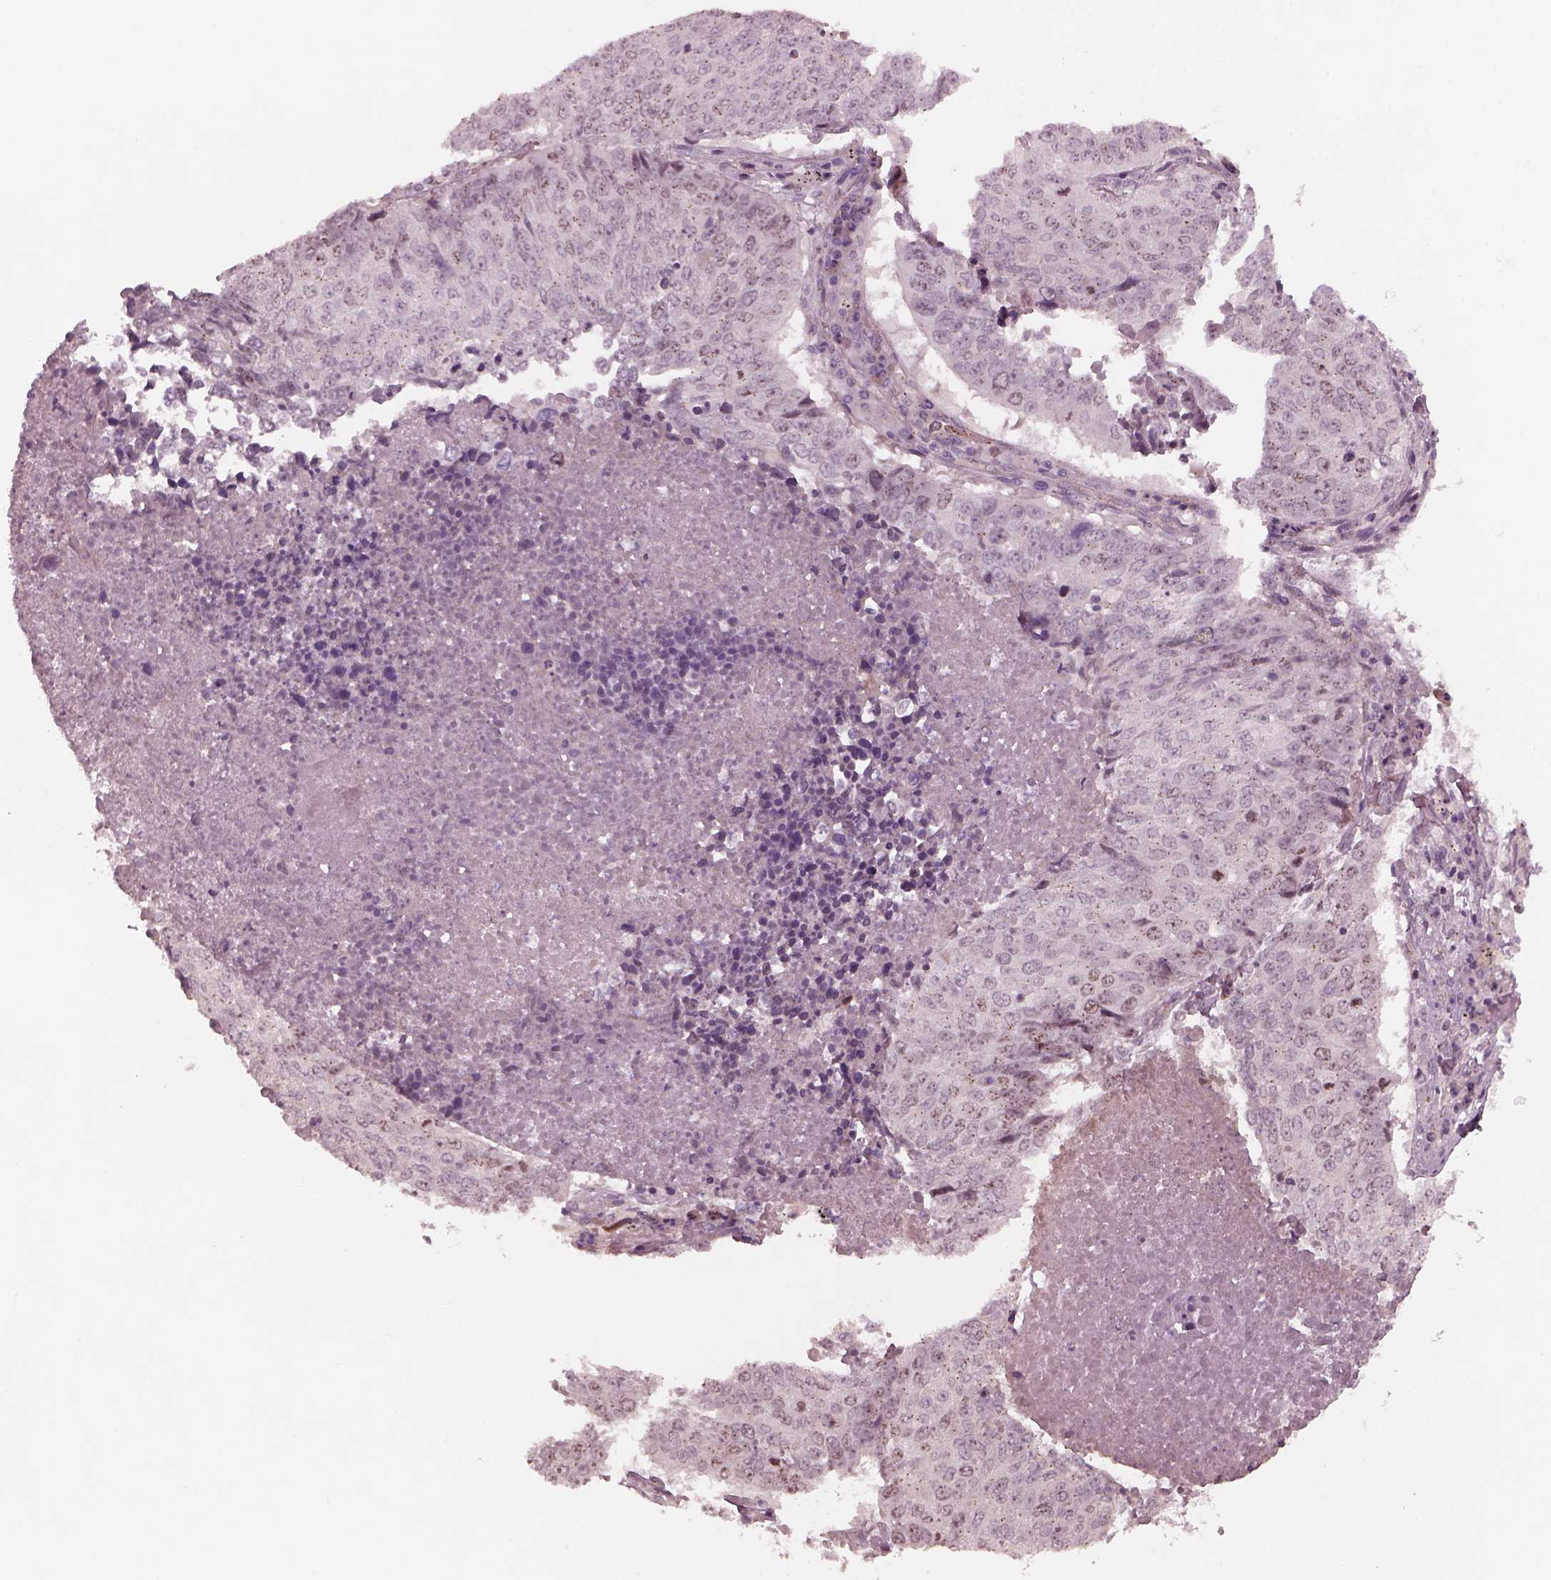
{"staining": {"intensity": "negative", "quantity": "none", "location": "none"}, "tissue": "lung cancer", "cell_type": "Tumor cells", "image_type": "cancer", "snomed": [{"axis": "morphology", "description": "Normal tissue, NOS"}, {"axis": "morphology", "description": "Squamous cell carcinoma, NOS"}, {"axis": "topography", "description": "Bronchus"}, {"axis": "topography", "description": "Lung"}], "caption": "Tumor cells are negative for protein expression in human lung squamous cell carcinoma. (DAB IHC visualized using brightfield microscopy, high magnification).", "gene": "SAXO1", "patient": {"sex": "male", "age": 64}}